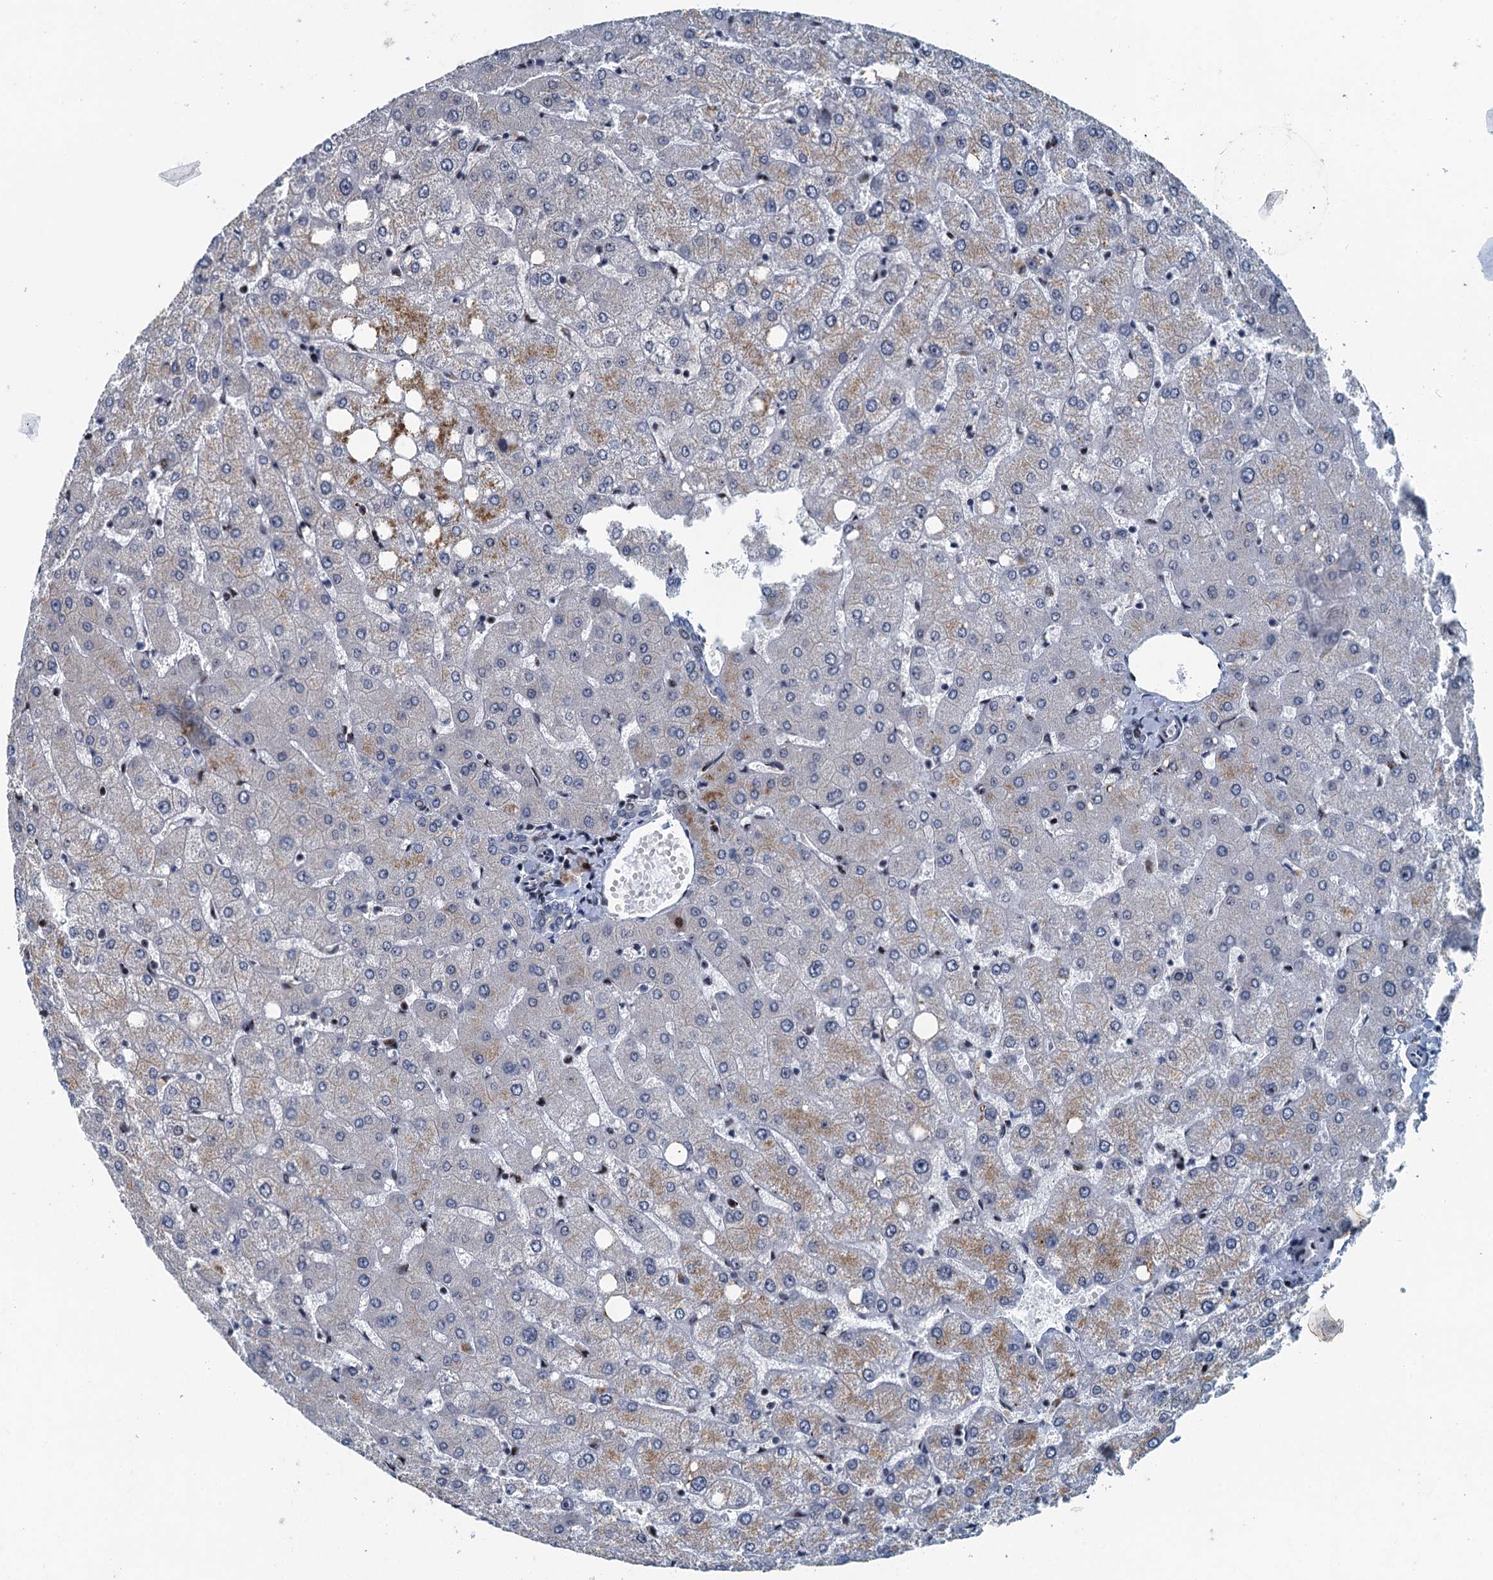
{"staining": {"intensity": "moderate", "quantity": "<25%", "location": "nuclear"}, "tissue": "liver", "cell_type": "Cholangiocytes", "image_type": "normal", "snomed": [{"axis": "morphology", "description": "Normal tissue, NOS"}, {"axis": "topography", "description": "Liver"}], "caption": "A brown stain shows moderate nuclear positivity of a protein in cholangiocytes of unremarkable liver.", "gene": "ANKRD13D", "patient": {"sex": "female", "age": 54}}